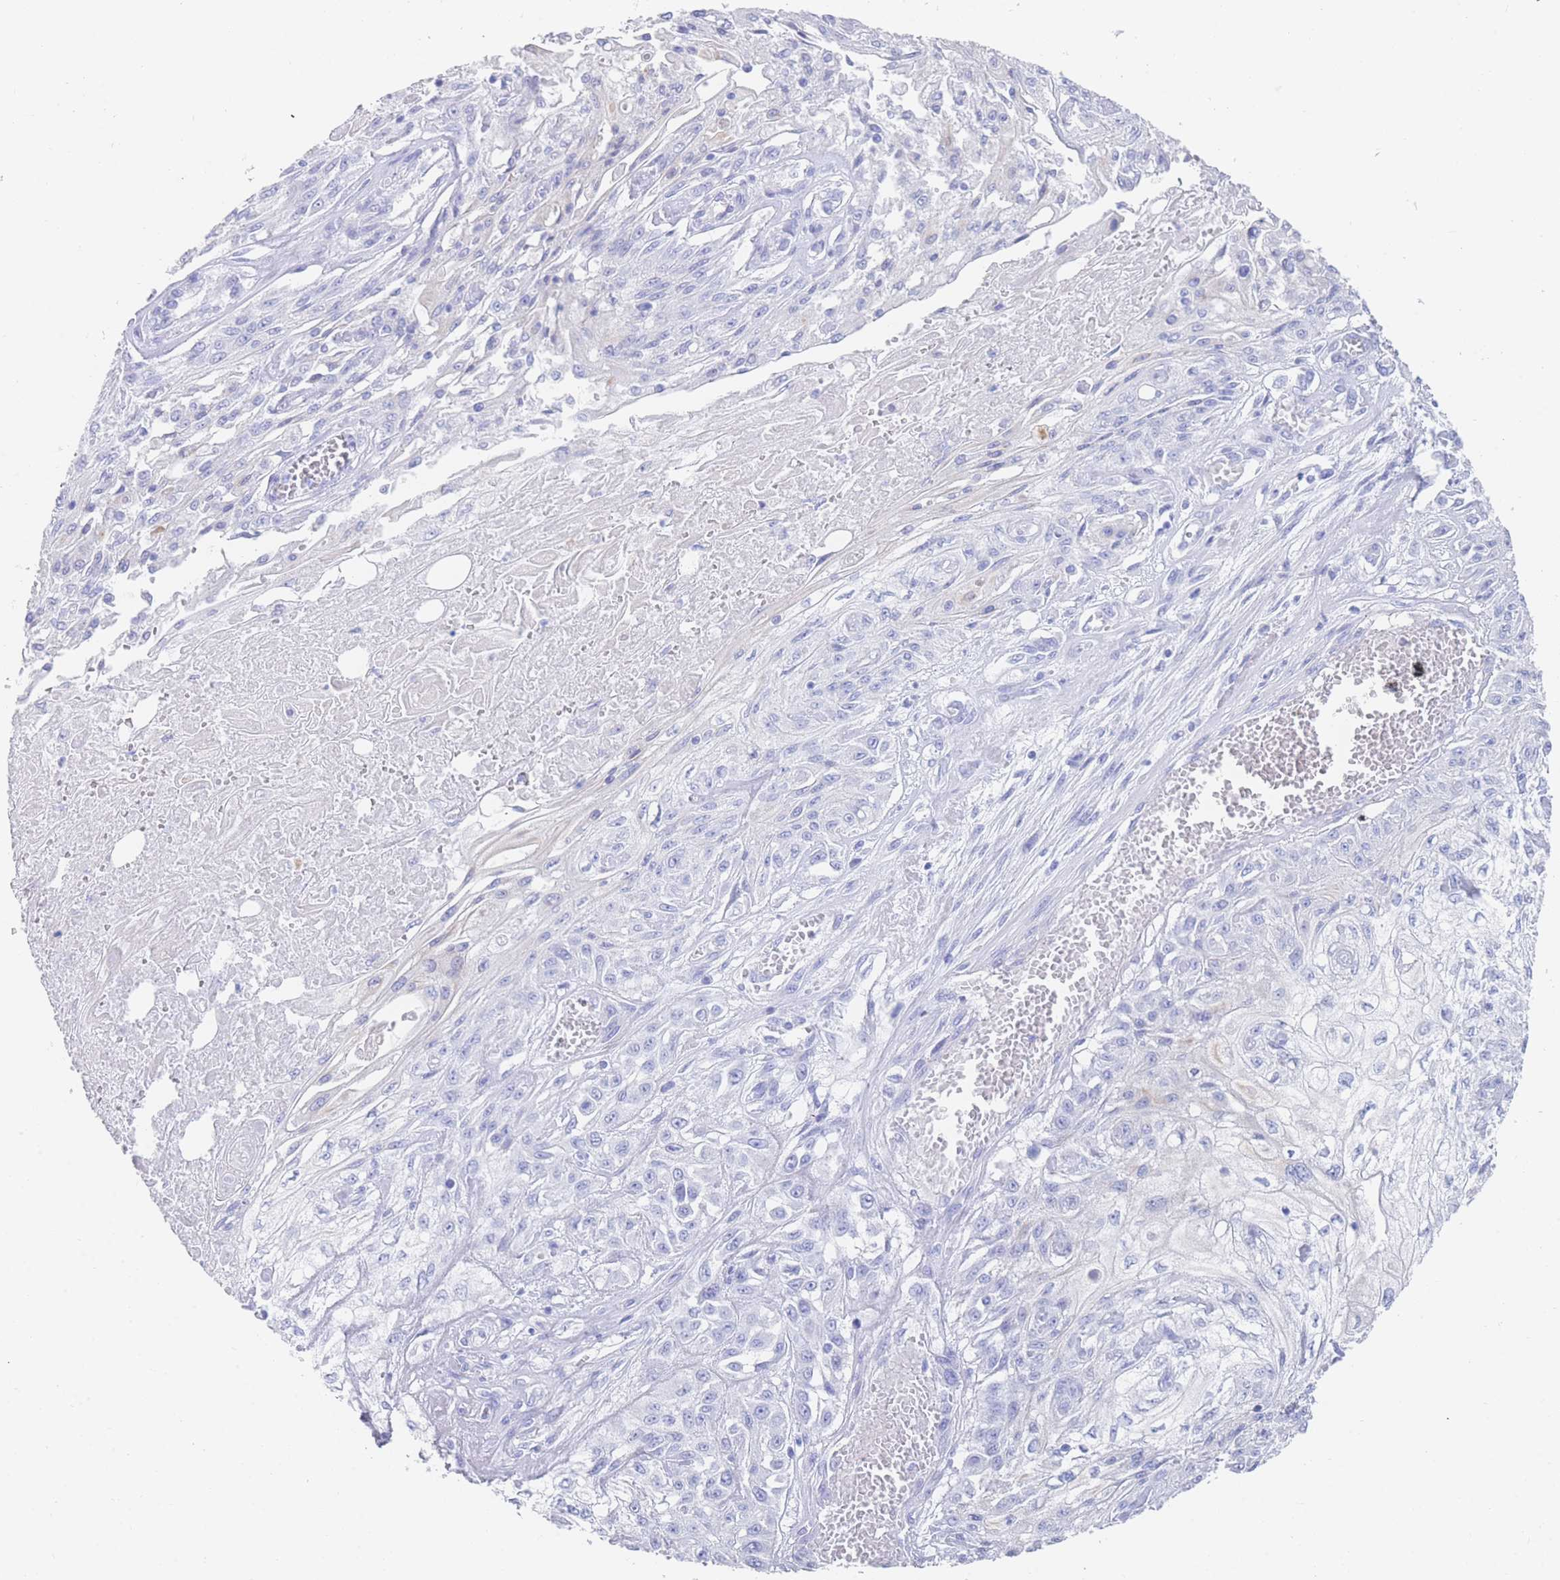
{"staining": {"intensity": "negative", "quantity": "none", "location": "none"}, "tissue": "skin cancer", "cell_type": "Tumor cells", "image_type": "cancer", "snomed": [{"axis": "morphology", "description": "Squamous cell carcinoma, NOS"}, {"axis": "morphology", "description": "Squamous cell carcinoma, metastatic, NOS"}, {"axis": "topography", "description": "Skin"}, {"axis": "topography", "description": "Lymph node"}], "caption": "High magnification brightfield microscopy of skin cancer stained with DAB (brown) and counterstained with hematoxylin (blue): tumor cells show no significant staining. (DAB (3,3'-diaminobenzidine) immunohistochemistry visualized using brightfield microscopy, high magnification).", "gene": "LRRC37A", "patient": {"sex": "male", "age": 75}}